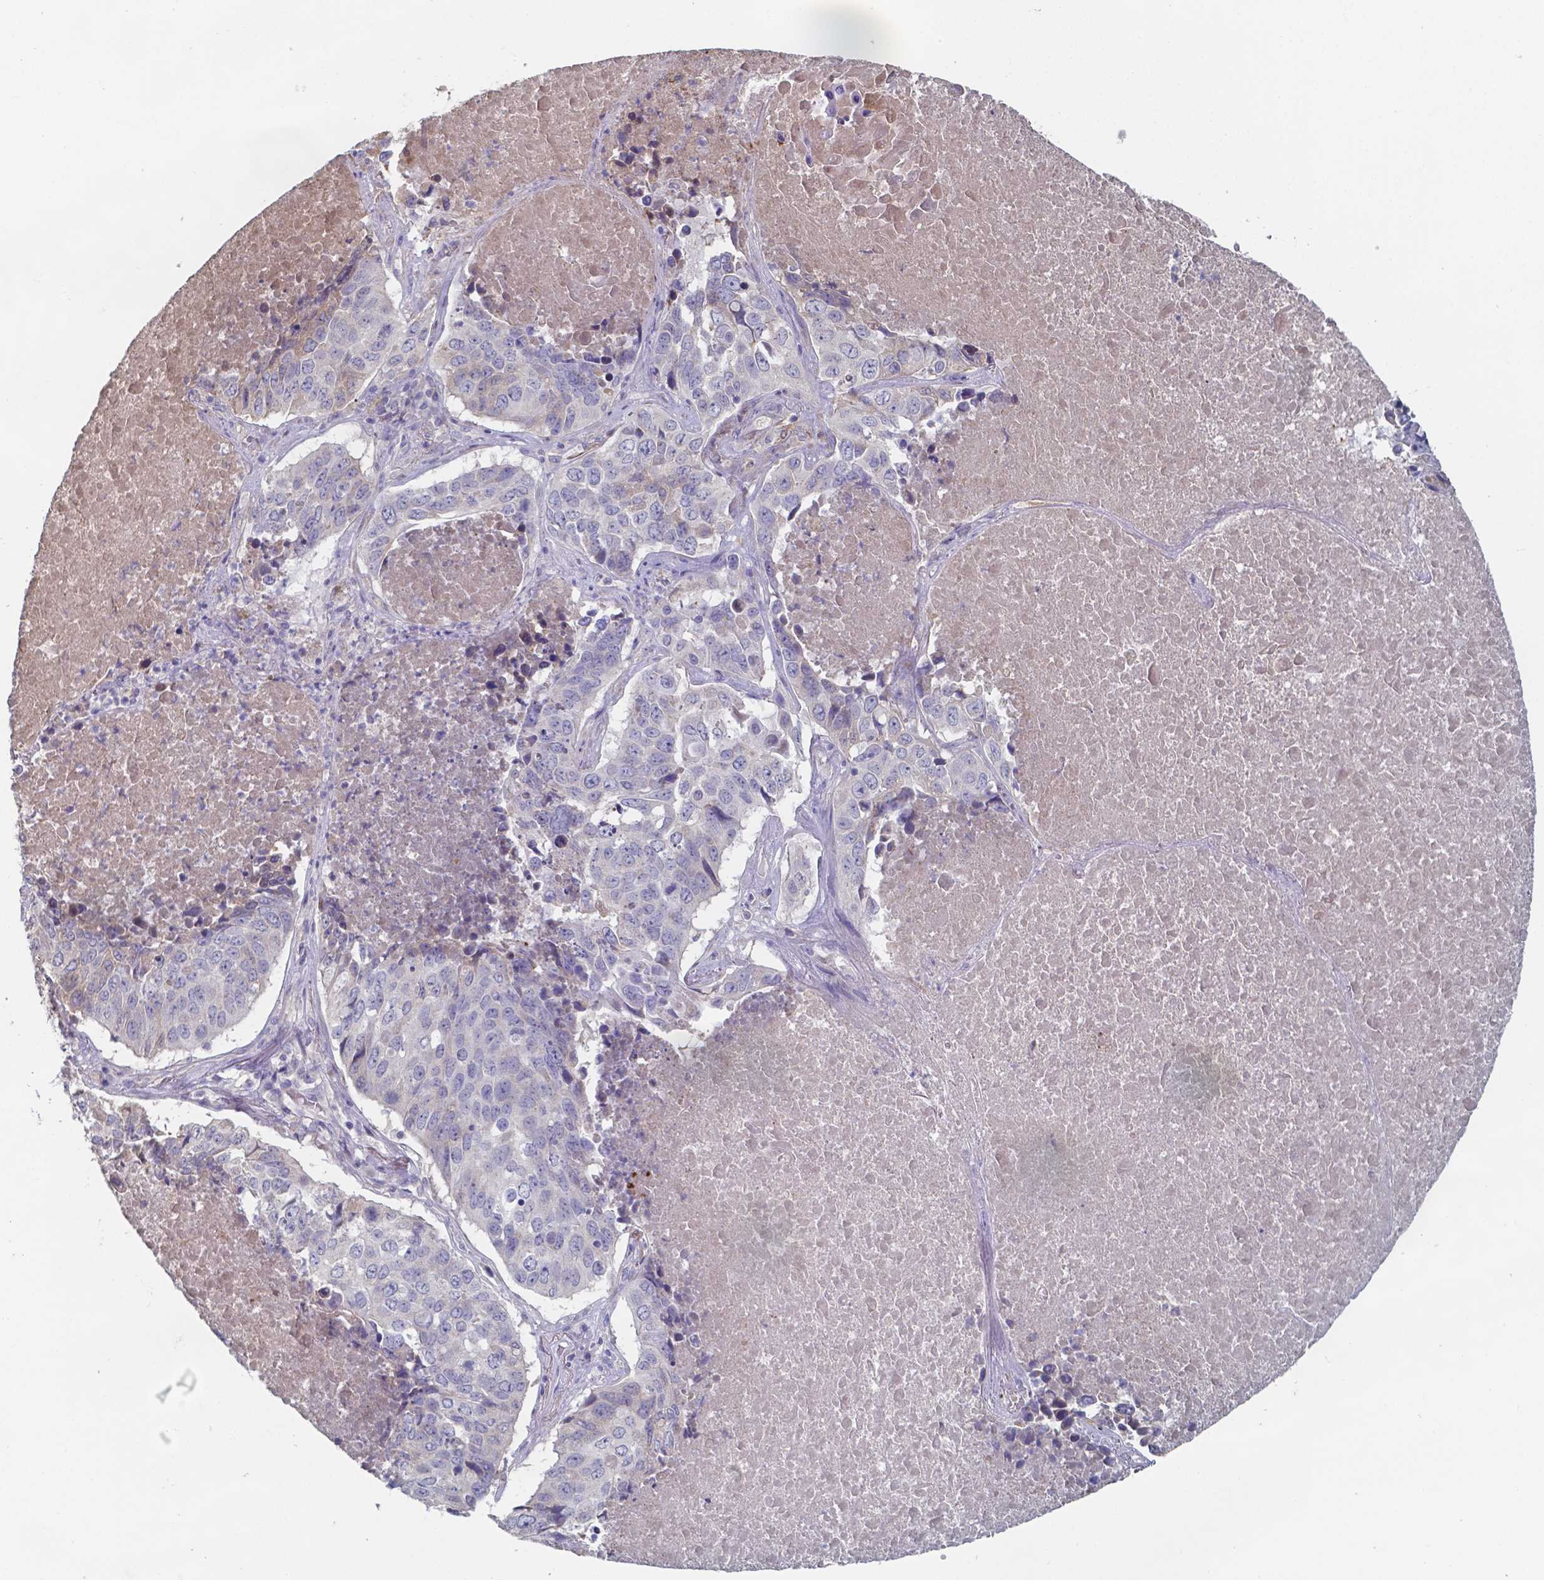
{"staining": {"intensity": "negative", "quantity": "none", "location": "none"}, "tissue": "lung cancer", "cell_type": "Tumor cells", "image_type": "cancer", "snomed": [{"axis": "morphology", "description": "Normal tissue, NOS"}, {"axis": "morphology", "description": "Squamous cell carcinoma, NOS"}, {"axis": "topography", "description": "Bronchus"}, {"axis": "topography", "description": "Lung"}], "caption": "Tumor cells are negative for protein expression in human lung squamous cell carcinoma.", "gene": "BTBD17", "patient": {"sex": "male", "age": 64}}